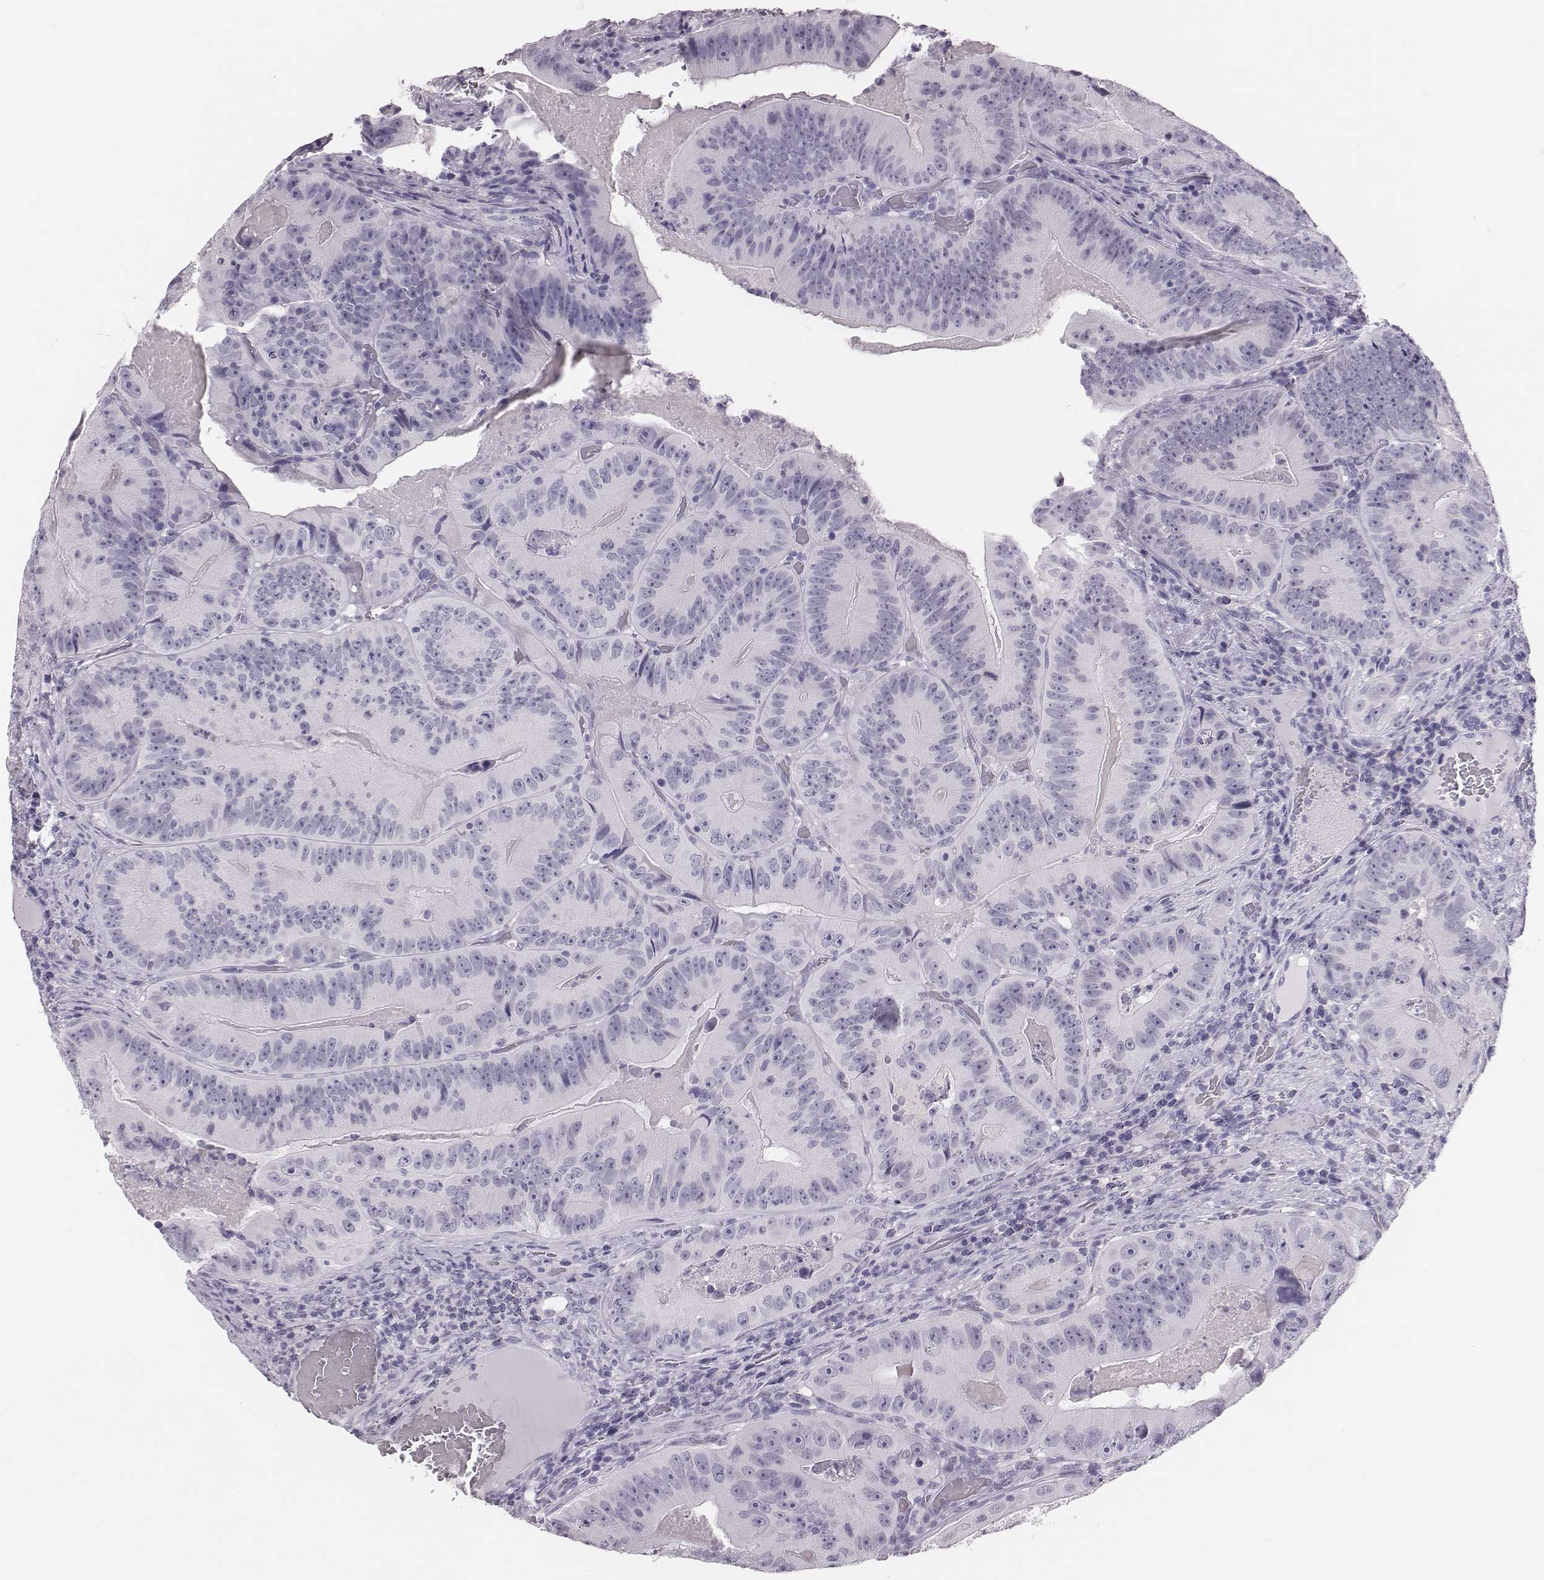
{"staining": {"intensity": "negative", "quantity": "none", "location": "none"}, "tissue": "colorectal cancer", "cell_type": "Tumor cells", "image_type": "cancer", "snomed": [{"axis": "morphology", "description": "Adenocarcinoma, NOS"}, {"axis": "topography", "description": "Colon"}], "caption": "Immunohistochemistry (IHC) of colorectal cancer (adenocarcinoma) displays no staining in tumor cells. (Brightfield microscopy of DAB (3,3'-diaminobenzidine) immunohistochemistry at high magnification).", "gene": "H1-6", "patient": {"sex": "female", "age": 86}}